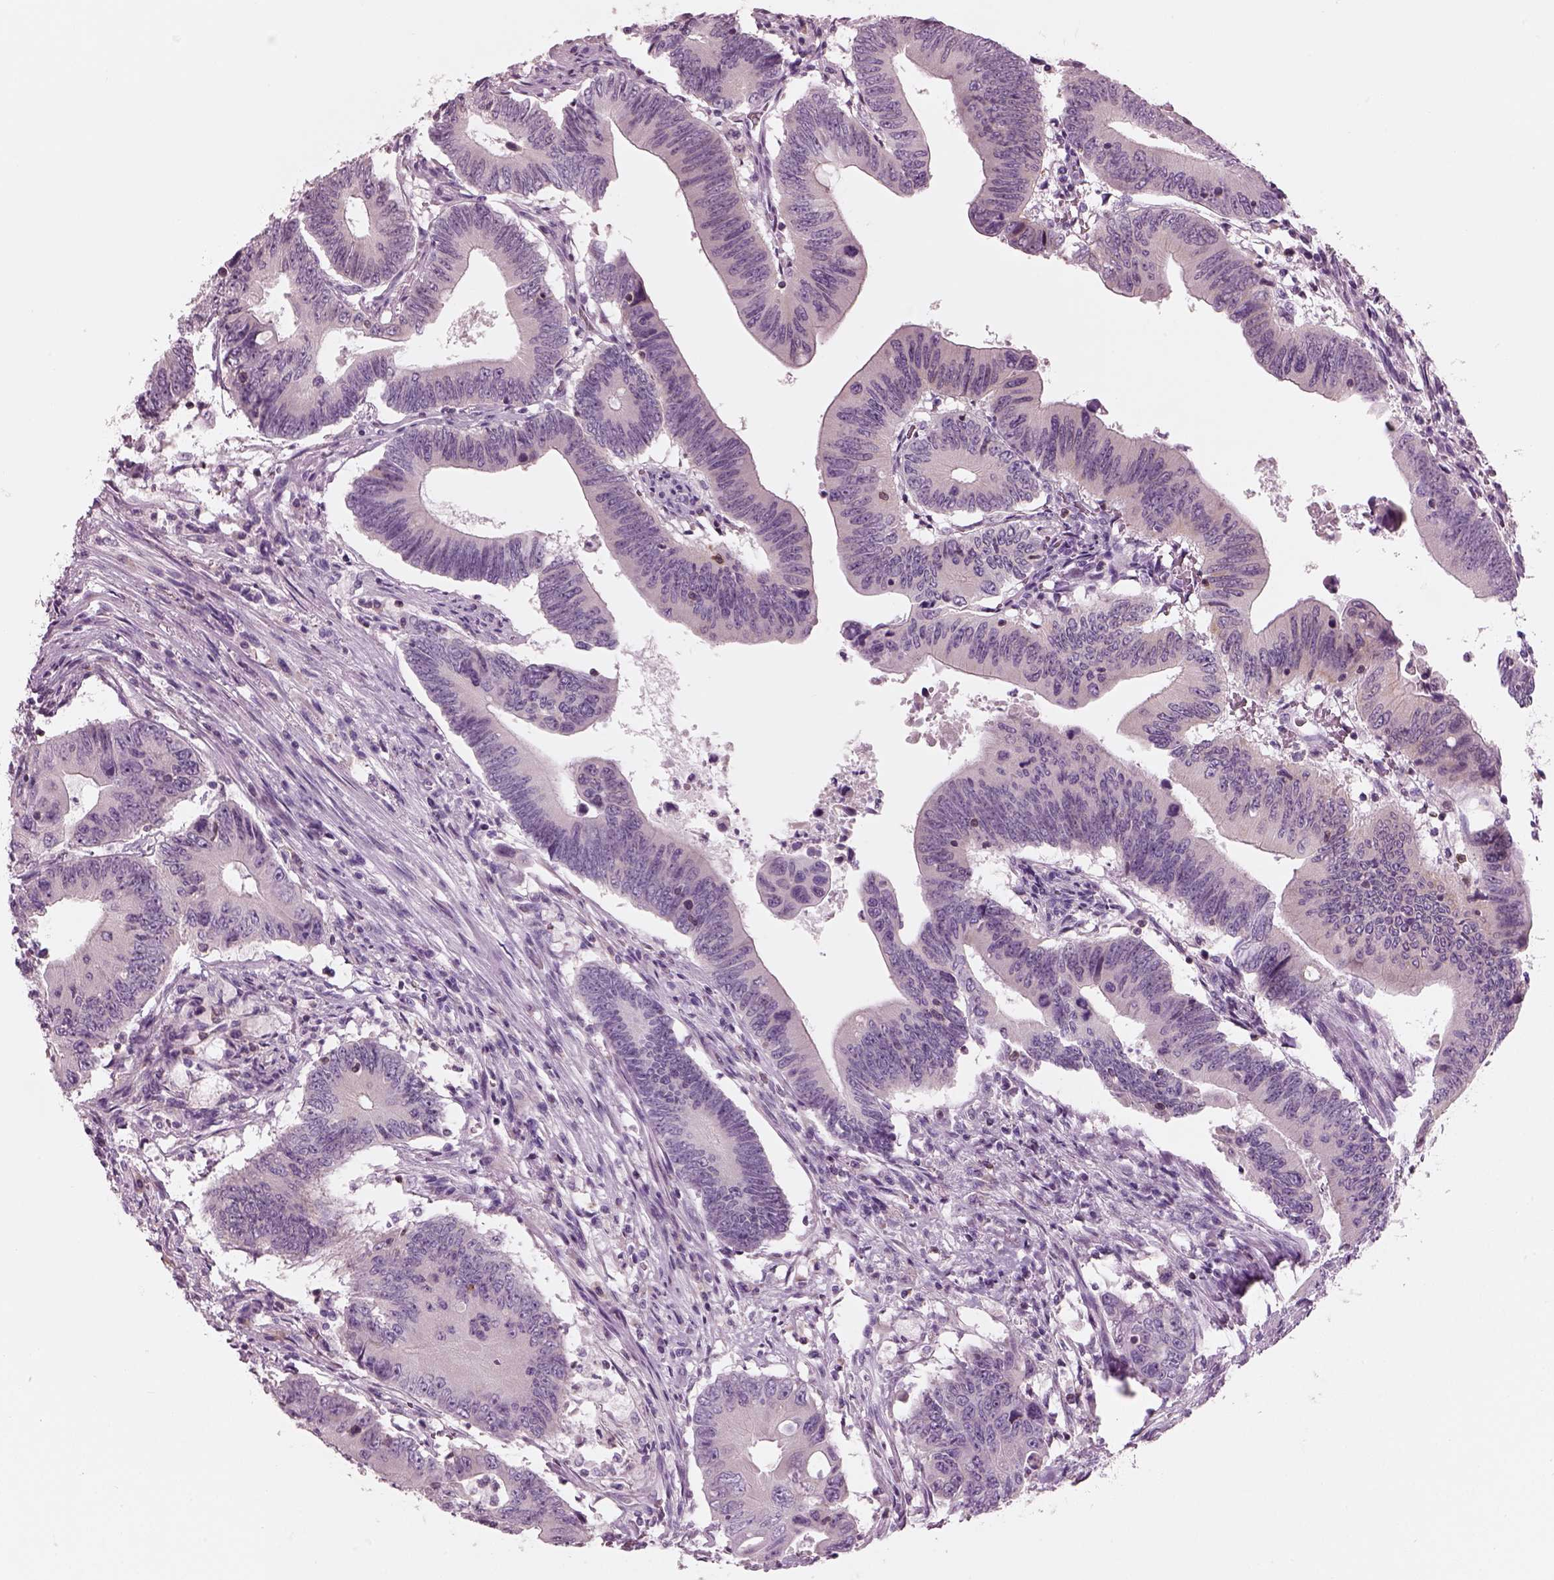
{"staining": {"intensity": "negative", "quantity": "none", "location": "none"}, "tissue": "colorectal cancer", "cell_type": "Tumor cells", "image_type": "cancer", "snomed": [{"axis": "morphology", "description": "Adenocarcinoma, NOS"}, {"axis": "topography", "description": "Colon"}], "caption": "DAB (3,3'-diaminobenzidine) immunohistochemical staining of human colorectal adenocarcinoma shows no significant expression in tumor cells. (Stains: DAB immunohistochemistry with hematoxylin counter stain, Microscopy: brightfield microscopy at high magnification).", "gene": "SLC27A2", "patient": {"sex": "female", "age": 90}}